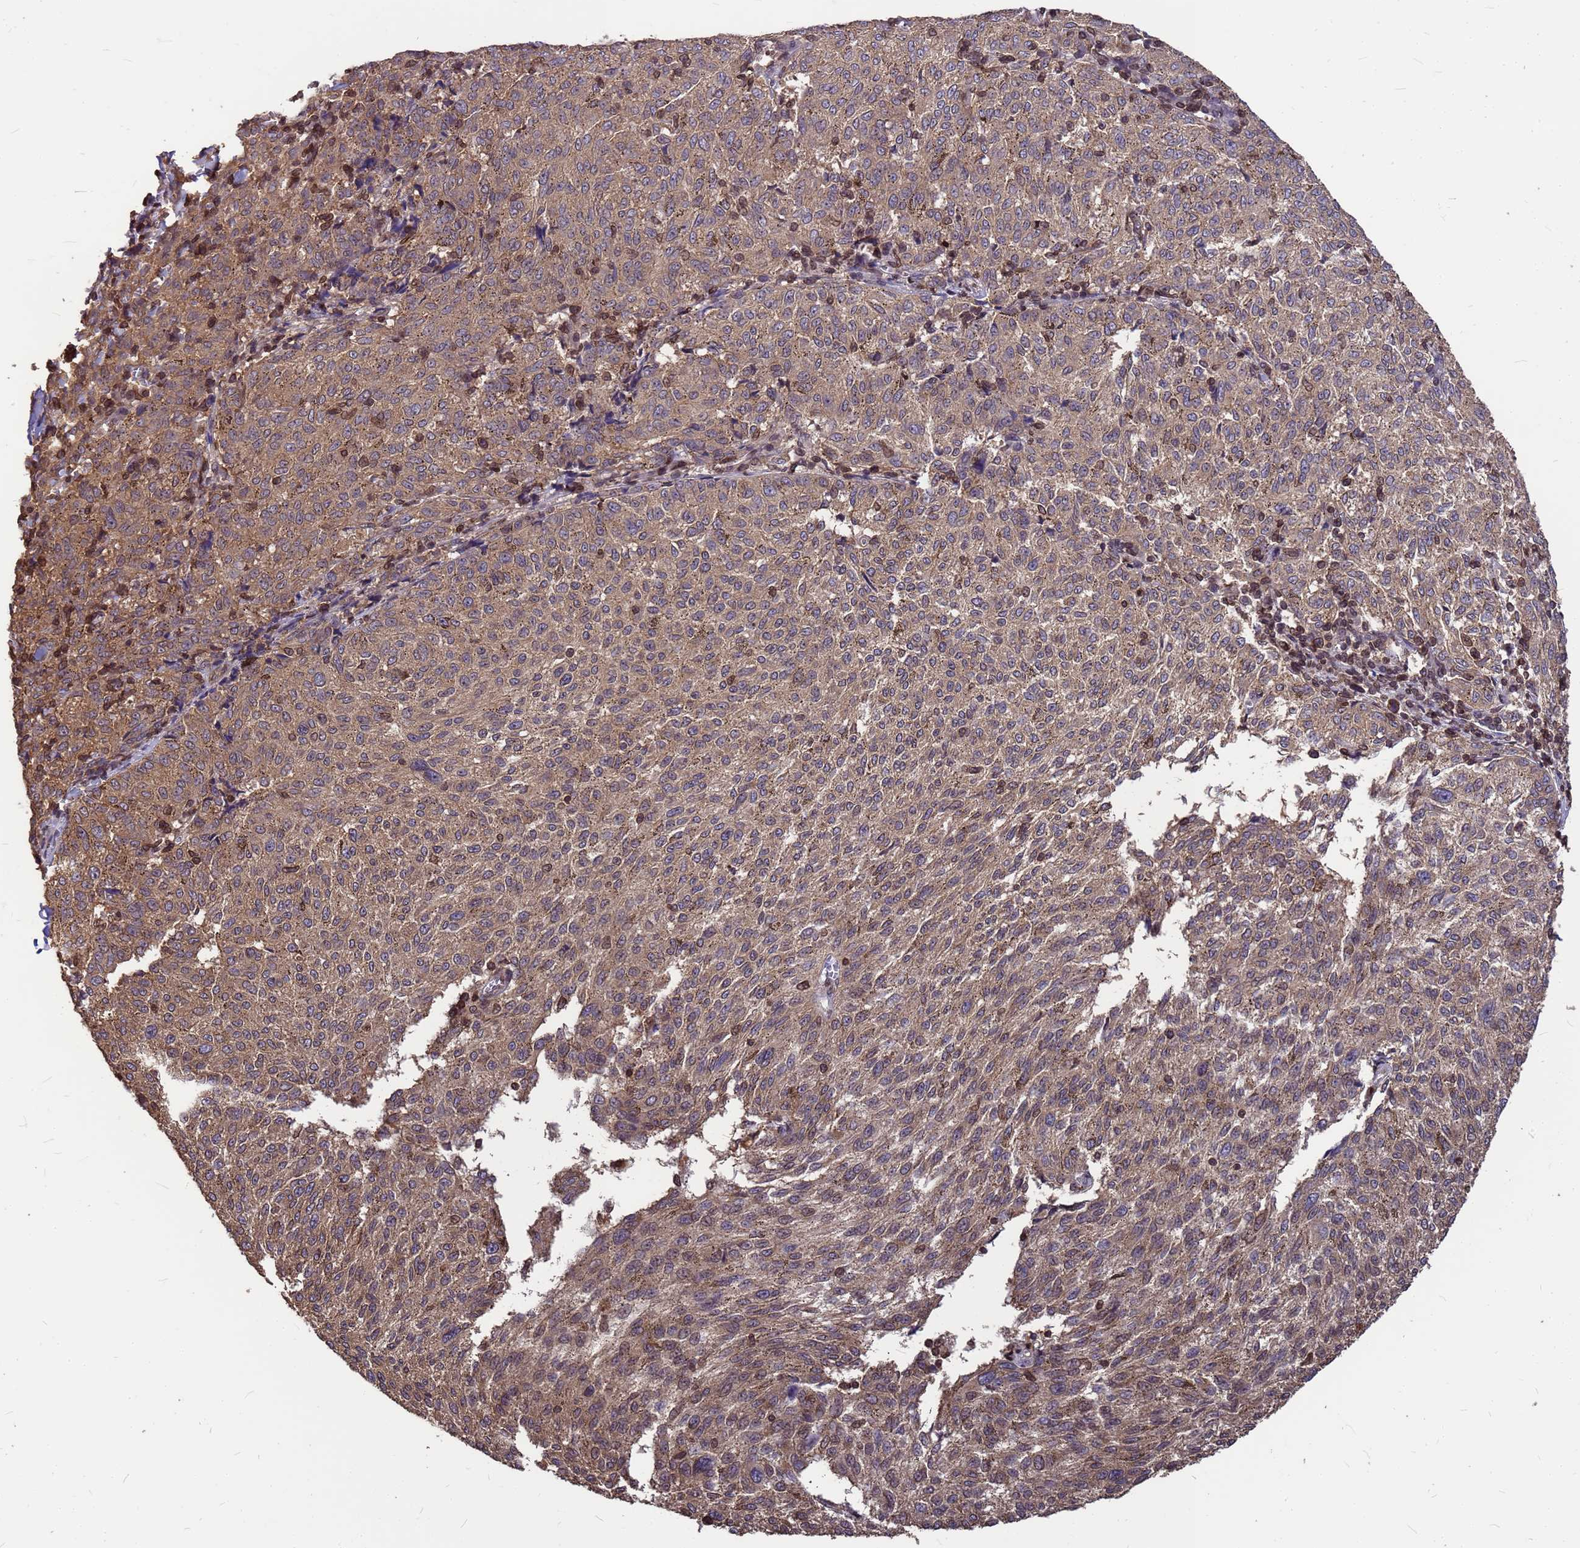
{"staining": {"intensity": "moderate", "quantity": ">75%", "location": "cytoplasmic/membranous"}, "tissue": "melanoma", "cell_type": "Tumor cells", "image_type": "cancer", "snomed": [{"axis": "morphology", "description": "Malignant melanoma, NOS"}, {"axis": "topography", "description": "Skin"}], "caption": "Brown immunohistochemical staining in melanoma displays moderate cytoplasmic/membranous positivity in about >75% of tumor cells. The protein is stained brown, and the nuclei are stained in blue (DAB IHC with brightfield microscopy, high magnification).", "gene": "C1orf35", "patient": {"sex": "female", "age": 72}}